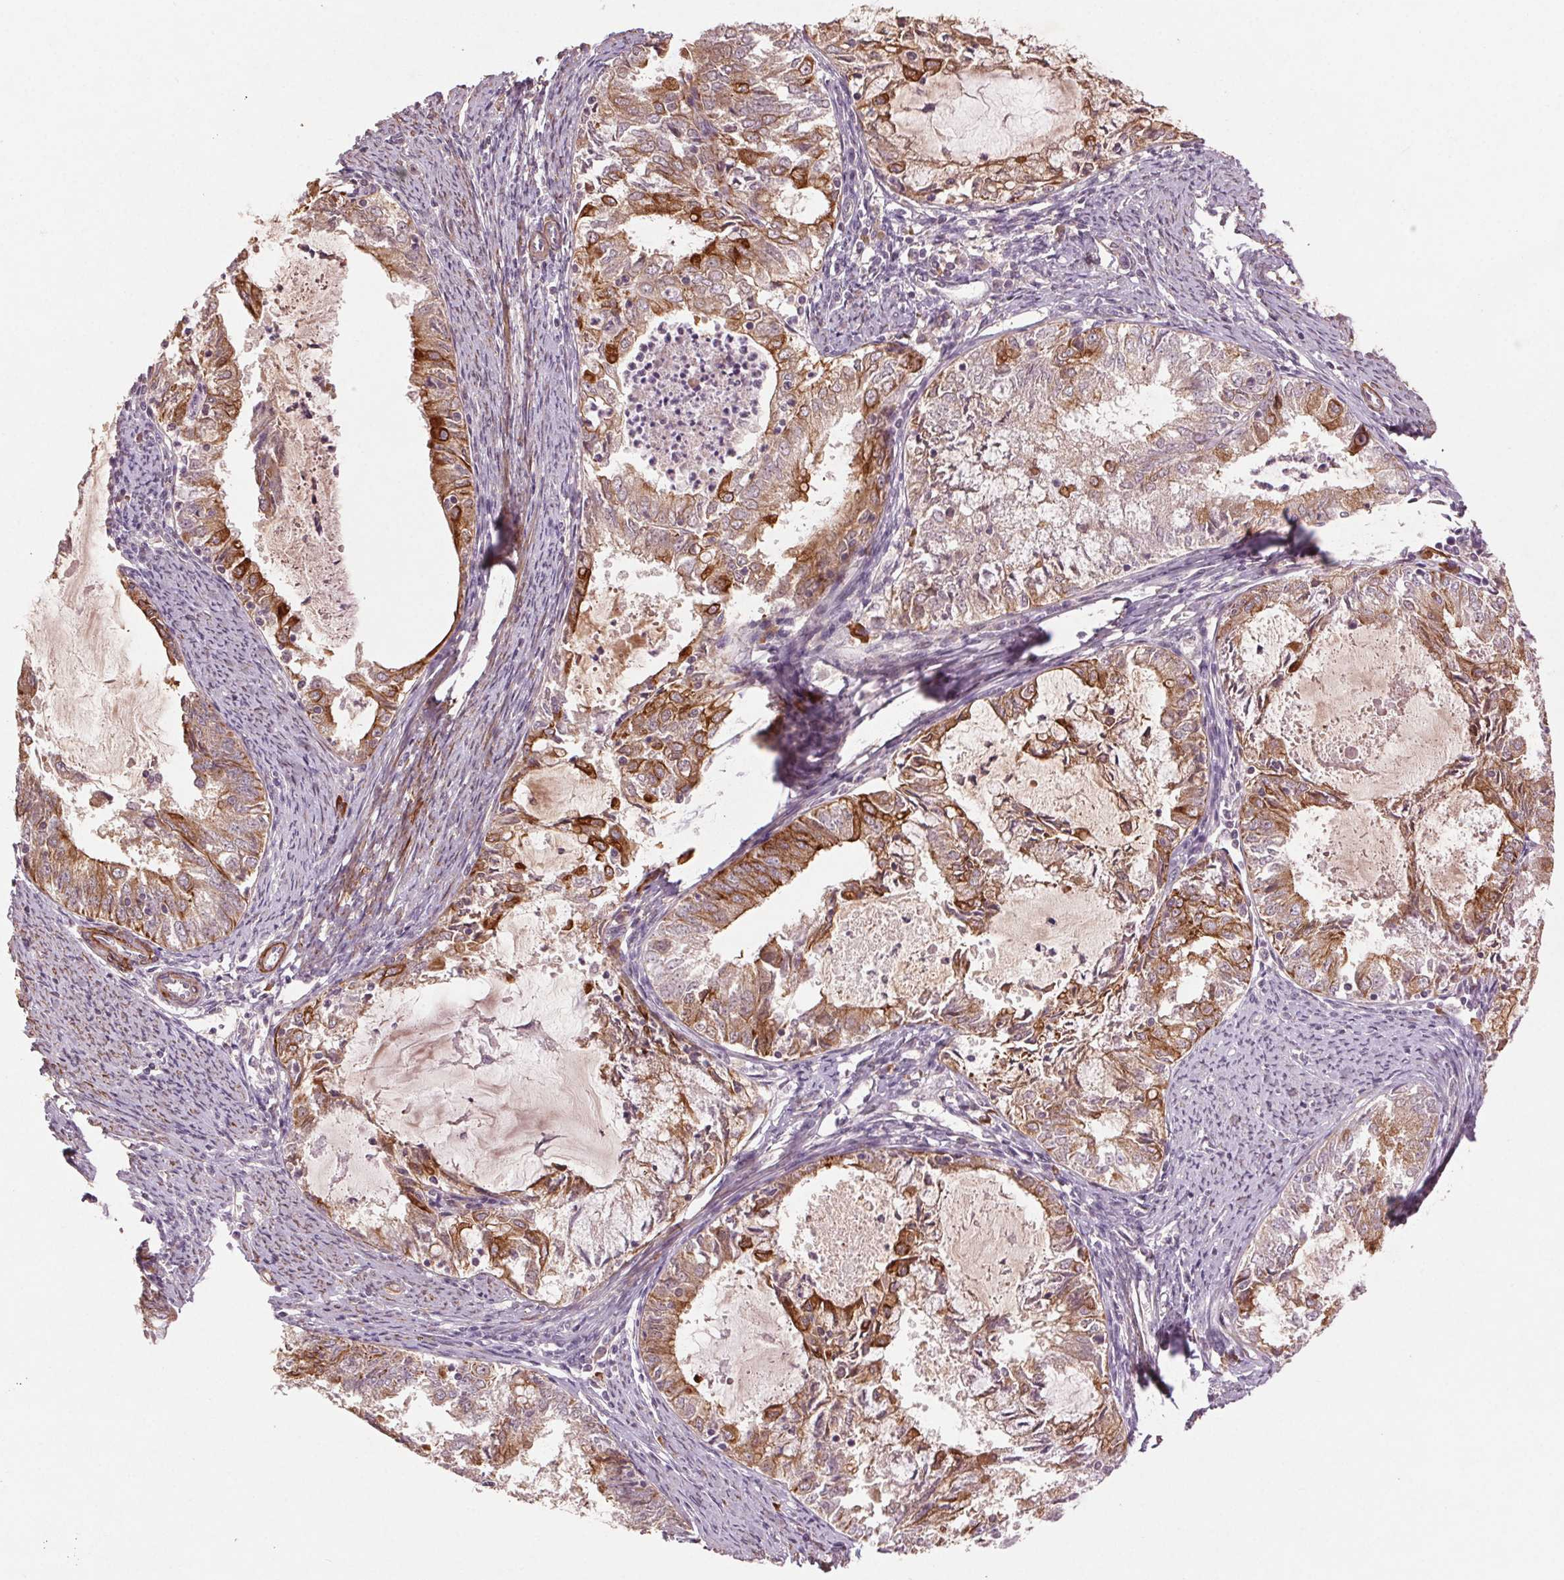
{"staining": {"intensity": "moderate", "quantity": "25%-75%", "location": "cytoplasmic/membranous"}, "tissue": "endometrial cancer", "cell_type": "Tumor cells", "image_type": "cancer", "snomed": [{"axis": "morphology", "description": "Adenocarcinoma, NOS"}, {"axis": "topography", "description": "Endometrium"}], "caption": "This histopathology image reveals immunohistochemistry (IHC) staining of adenocarcinoma (endometrial), with medium moderate cytoplasmic/membranous staining in about 25%-75% of tumor cells.", "gene": "SMLR1", "patient": {"sex": "female", "age": 57}}